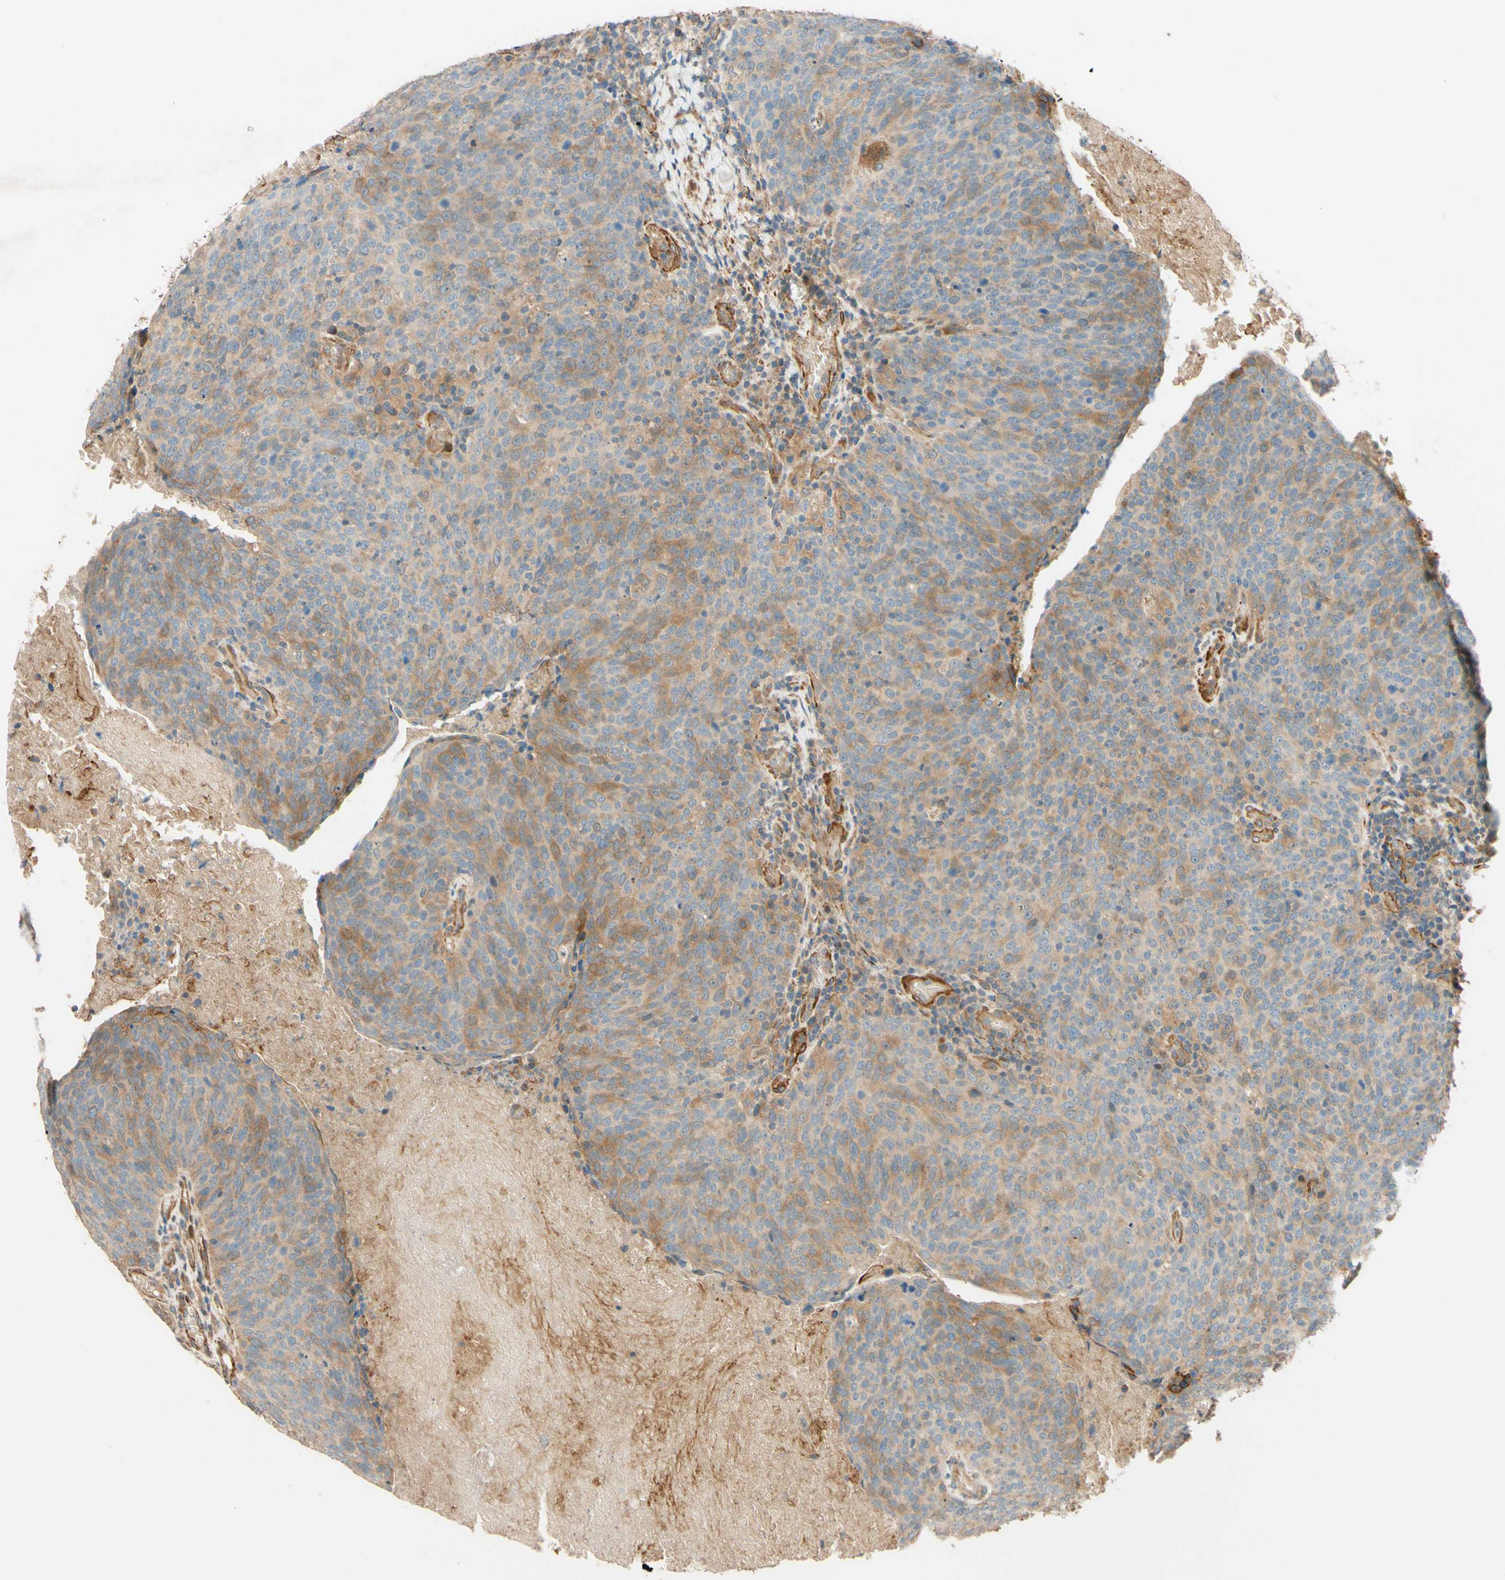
{"staining": {"intensity": "moderate", "quantity": "25%-75%", "location": "cytoplasmic/membranous"}, "tissue": "head and neck cancer", "cell_type": "Tumor cells", "image_type": "cancer", "snomed": [{"axis": "morphology", "description": "Squamous cell carcinoma, NOS"}, {"axis": "morphology", "description": "Squamous cell carcinoma, metastatic, NOS"}, {"axis": "topography", "description": "Lymph node"}, {"axis": "topography", "description": "Head-Neck"}], "caption": "This is an image of immunohistochemistry staining of head and neck cancer (metastatic squamous cell carcinoma), which shows moderate staining in the cytoplasmic/membranous of tumor cells.", "gene": "ADAM17", "patient": {"sex": "male", "age": 62}}